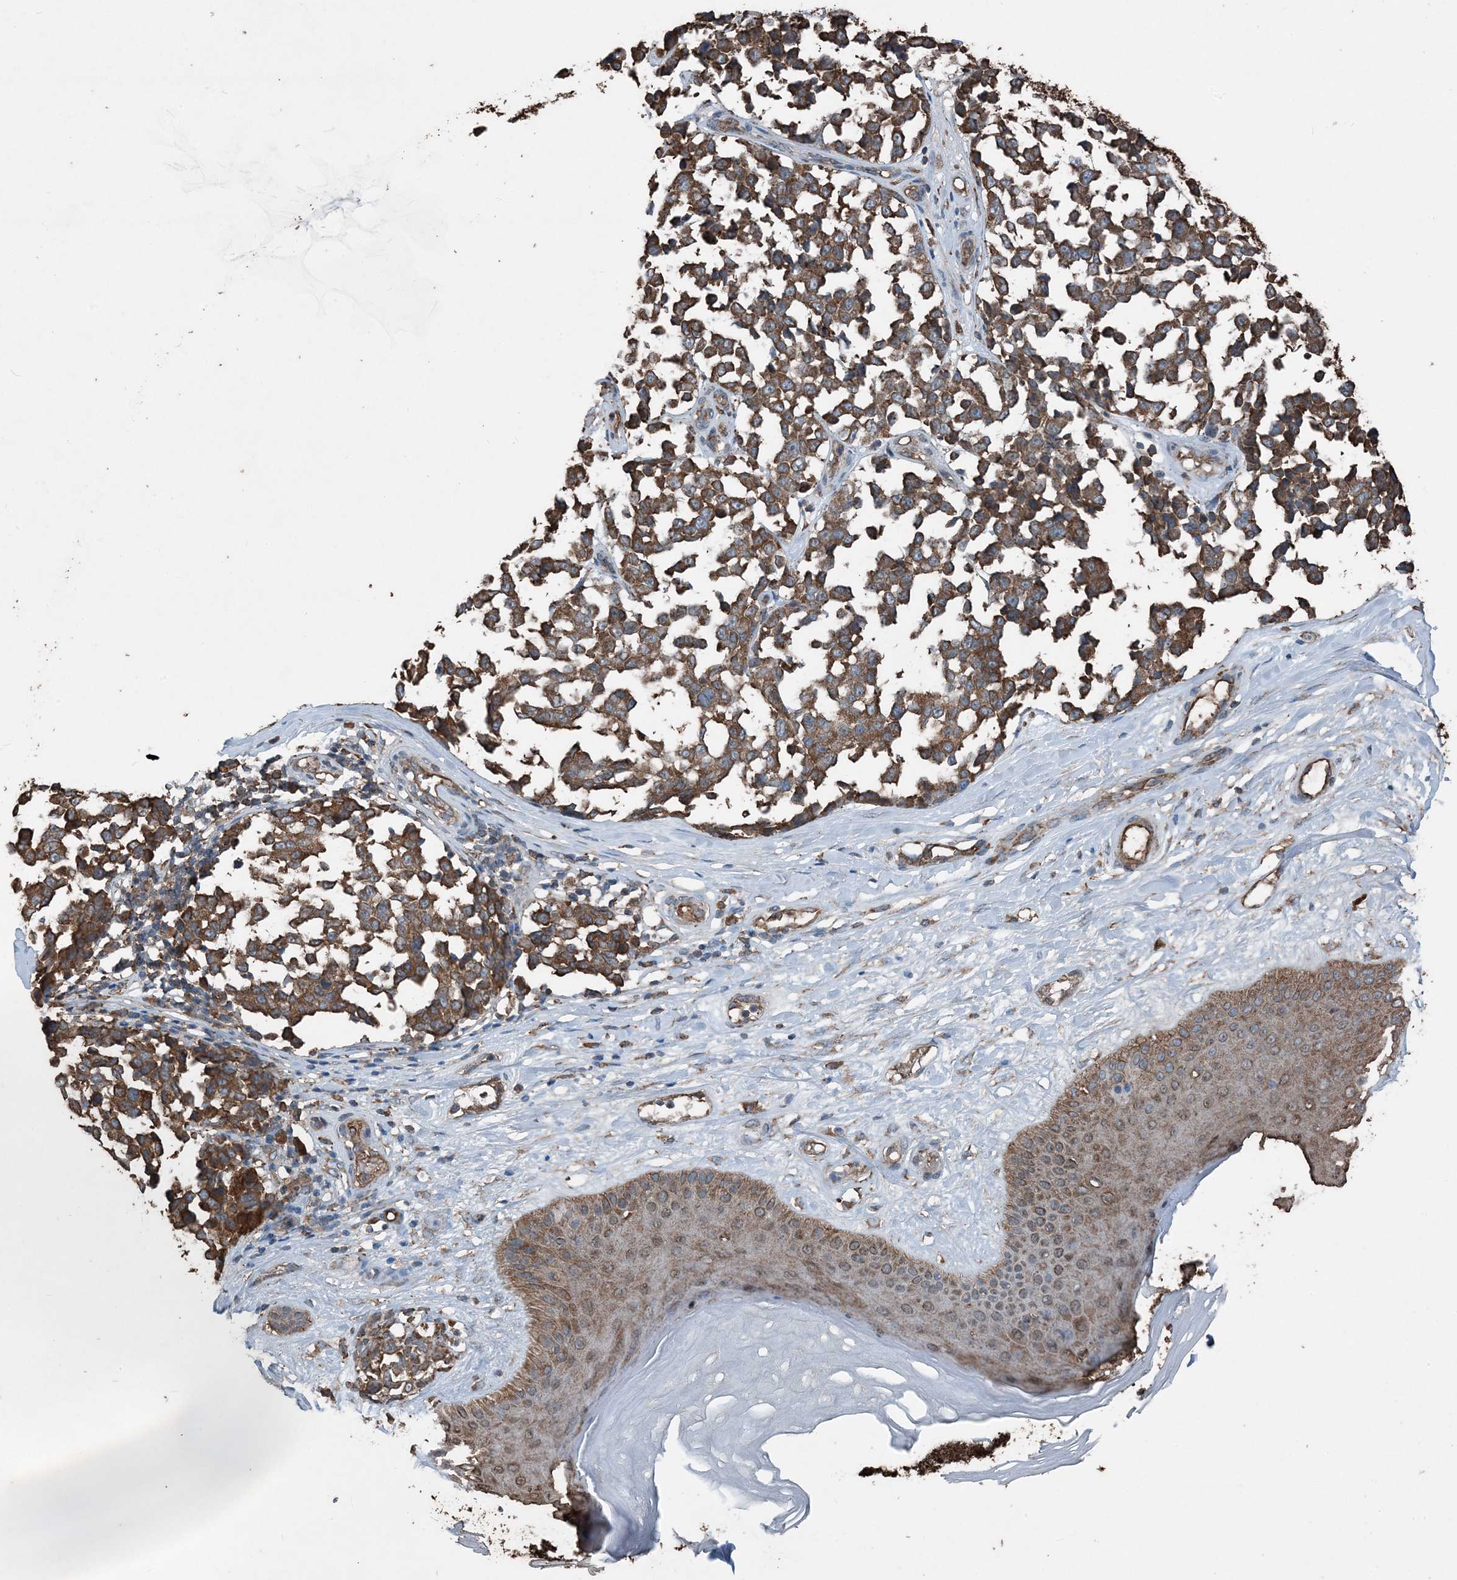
{"staining": {"intensity": "strong", "quantity": ">75%", "location": "cytoplasmic/membranous"}, "tissue": "melanoma", "cell_type": "Tumor cells", "image_type": "cancer", "snomed": [{"axis": "morphology", "description": "Malignant melanoma, NOS"}, {"axis": "topography", "description": "Skin"}], "caption": "A micrograph showing strong cytoplasmic/membranous expression in approximately >75% of tumor cells in malignant melanoma, as visualized by brown immunohistochemical staining.", "gene": "PDIA6", "patient": {"sex": "female", "age": 64}}